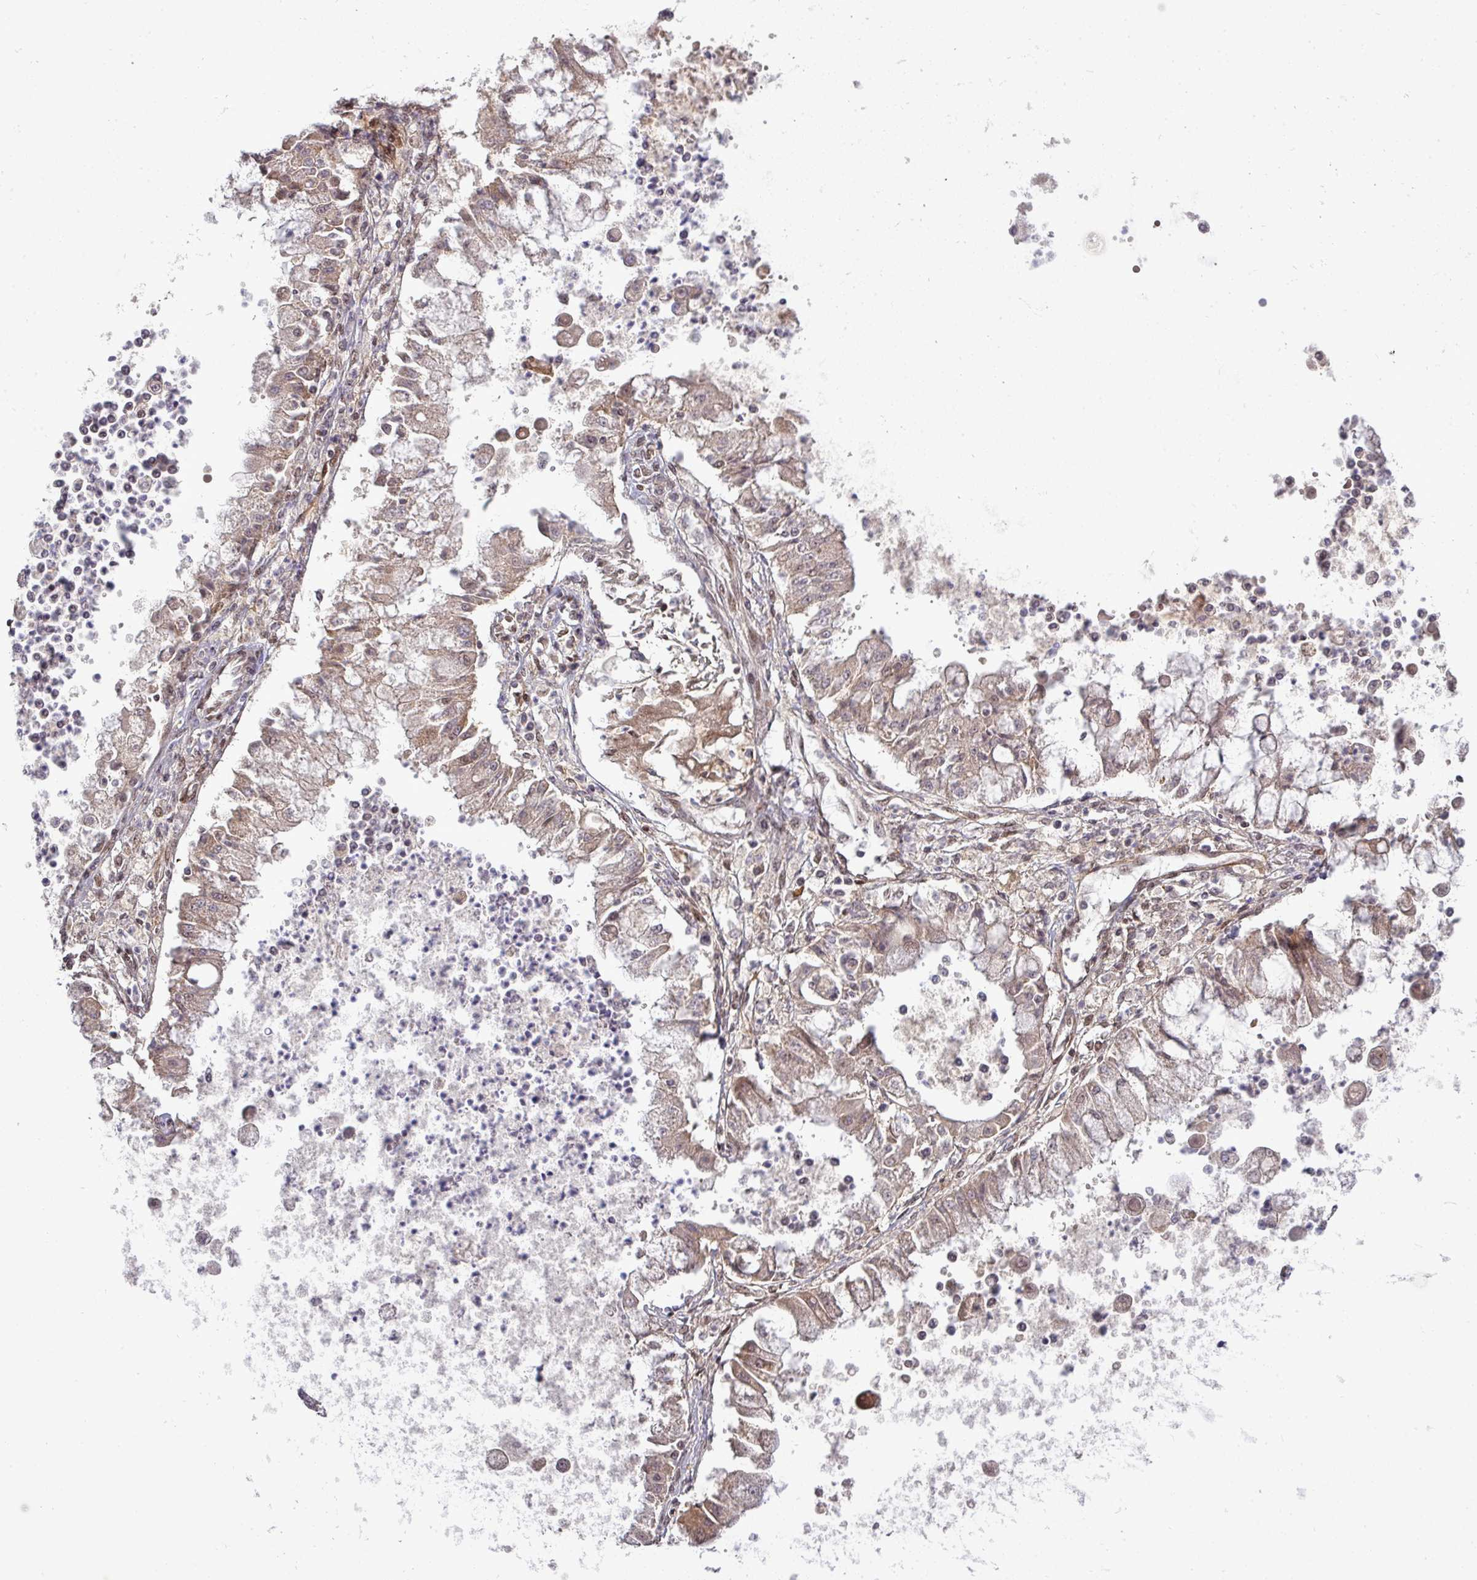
{"staining": {"intensity": "moderate", "quantity": "25%-75%", "location": "nuclear"}, "tissue": "ovarian cancer", "cell_type": "Tumor cells", "image_type": "cancer", "snomed": [{"axis": "morphology", "description": "Cystadenocarcinoma, mucinous, NOS"}, {"axis": "topography", "description": "Ovary"}], "caption": "The photomicrograph reveals a brown stain indicating the presence of a protein in the nuclear of tumor cells in mucinous cystadenocarcinoma (ovarian). Immunohistochemistry stains the protein of interest in brown and the nuclei are stained blue.", "gene": "CIC", "patient": {"sex": "female", "age": 70}}